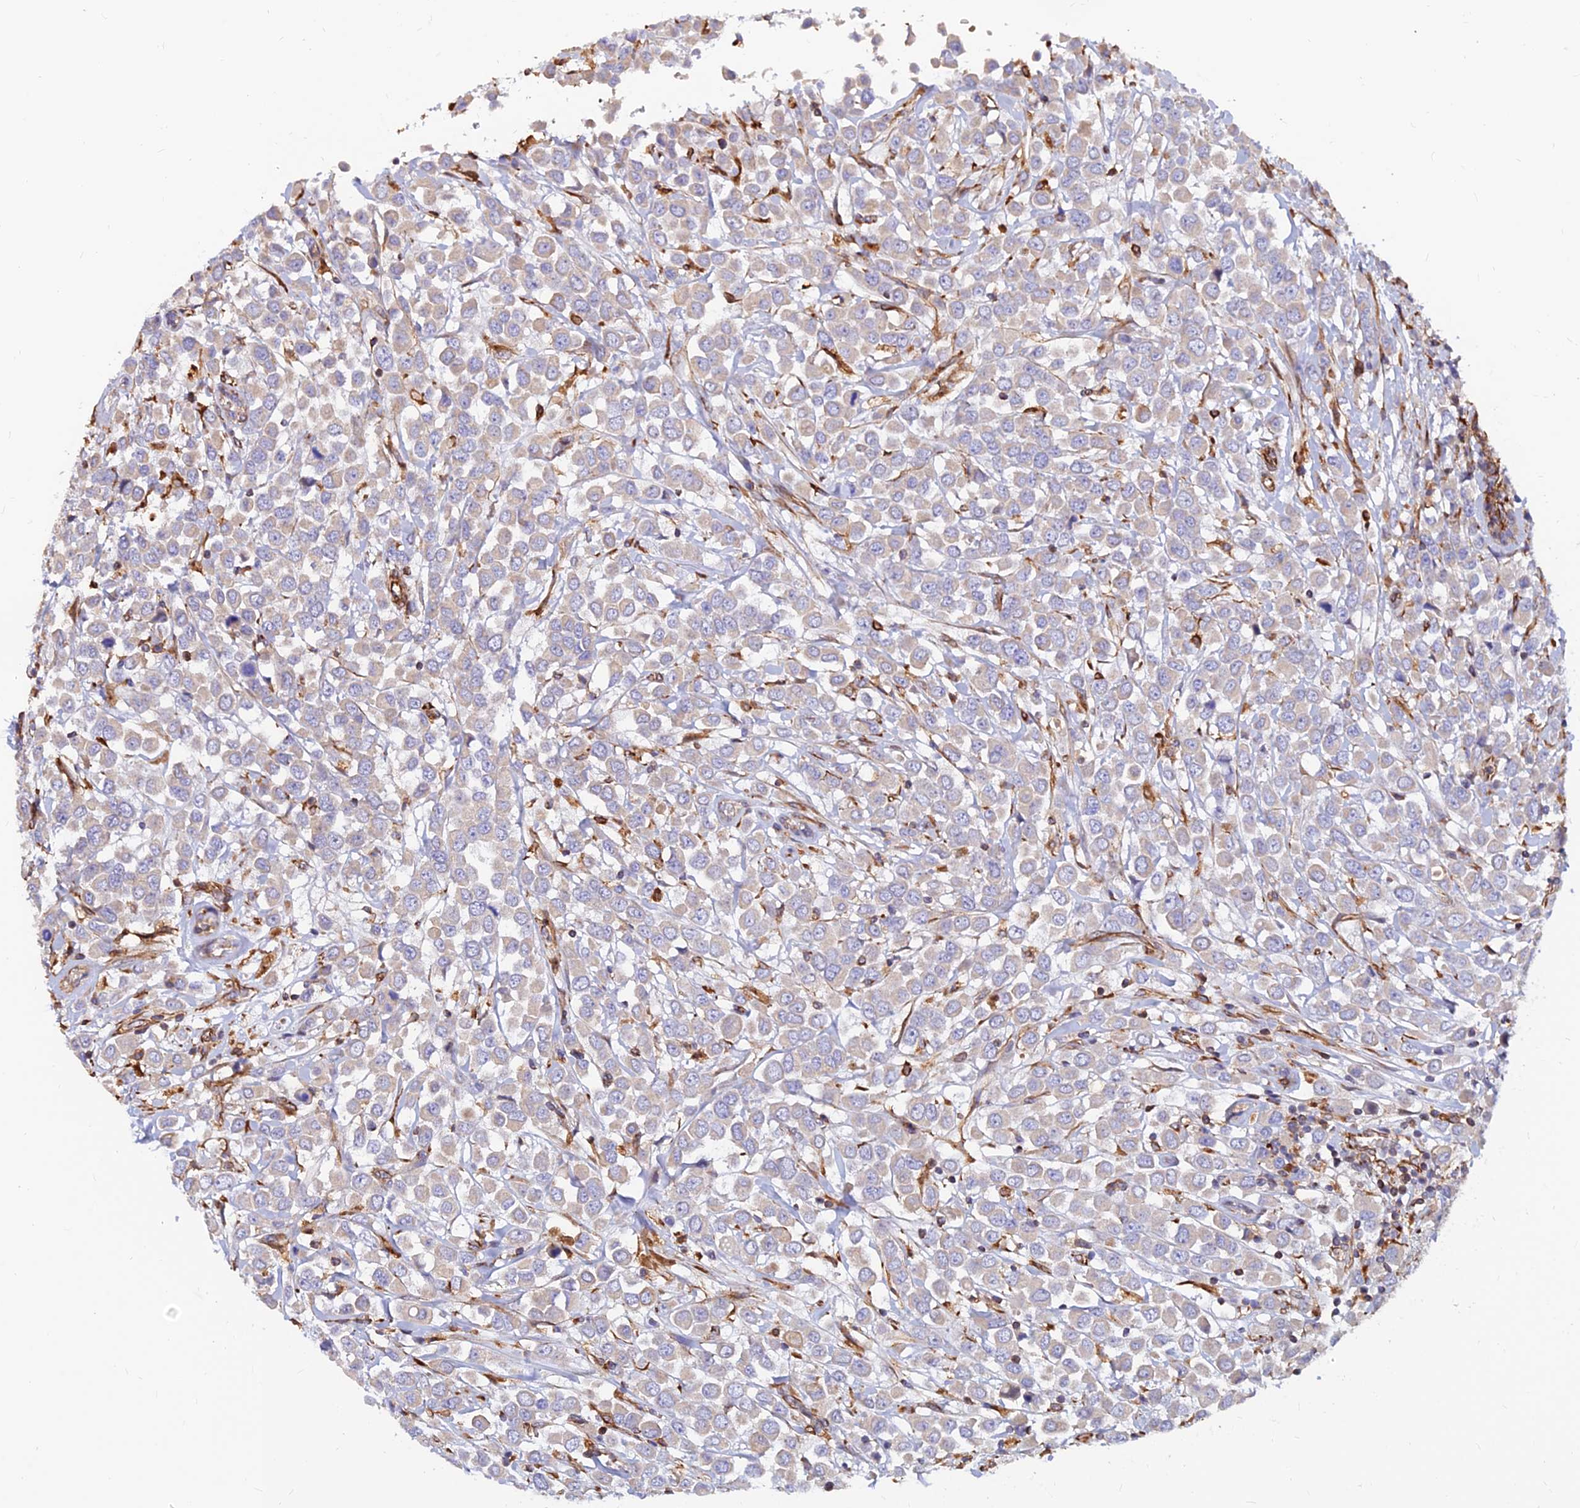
{"staining": {"intensity": "weak", "quantity": "<25%", "location": "cytoplasmic/membranous"}, "tissue": "breast cancer", "cell_type": "Tumor cells", "image_type": "cancer", "snomed": [{"axis": "morphology", "description": "Duct carcinoma"}, {"axis": "topography", "description": "Breast"}], "caption": "Breast cancer (intraductal carcinoma) was stained to show a protein in brown. There is no significant expression in tumor cells.", "gene": "CDK18", "patient": {"sex": "female", "age": 61}}